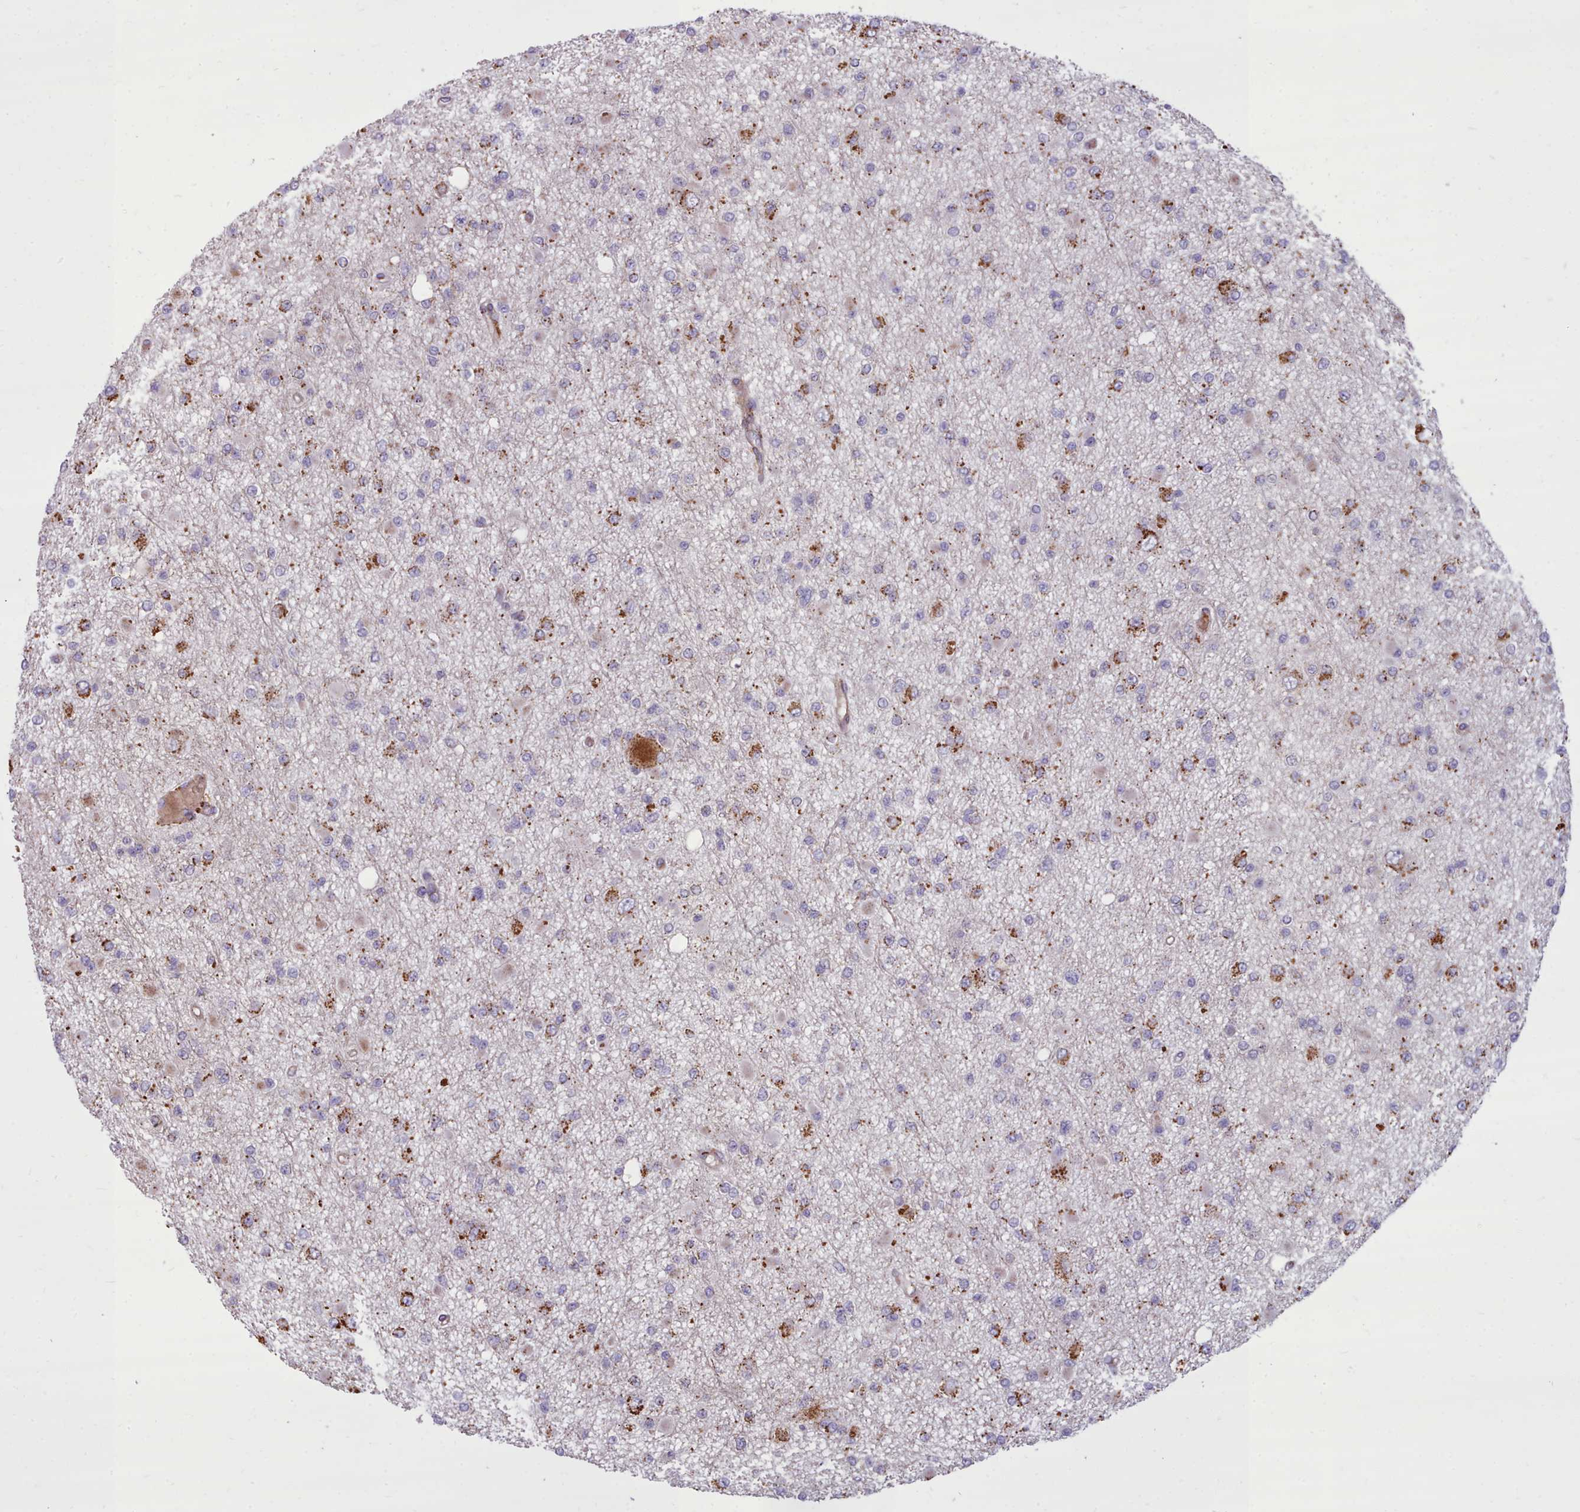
{"staining": {"intensity": "moderate", "quantity": "25%-75%", "location": "cytoplasmic/membranous"}, "tissue": "glioma", "cell_type": "Tumor cells", "image_type": "cancer", "snomed": [{"axis": "morphology", "description": "Glioma, malignant, Low grade"}, {"axis": "topography", "description": "Brain"}], "caption": "This is a micrograph of immunohistochemistry staining of glioma, which shows moderate expression in the cytoplasmic/membranous of tumor cells.", "gene": "PACSIN3", "patient": {"sex": "female", "age": 22}}